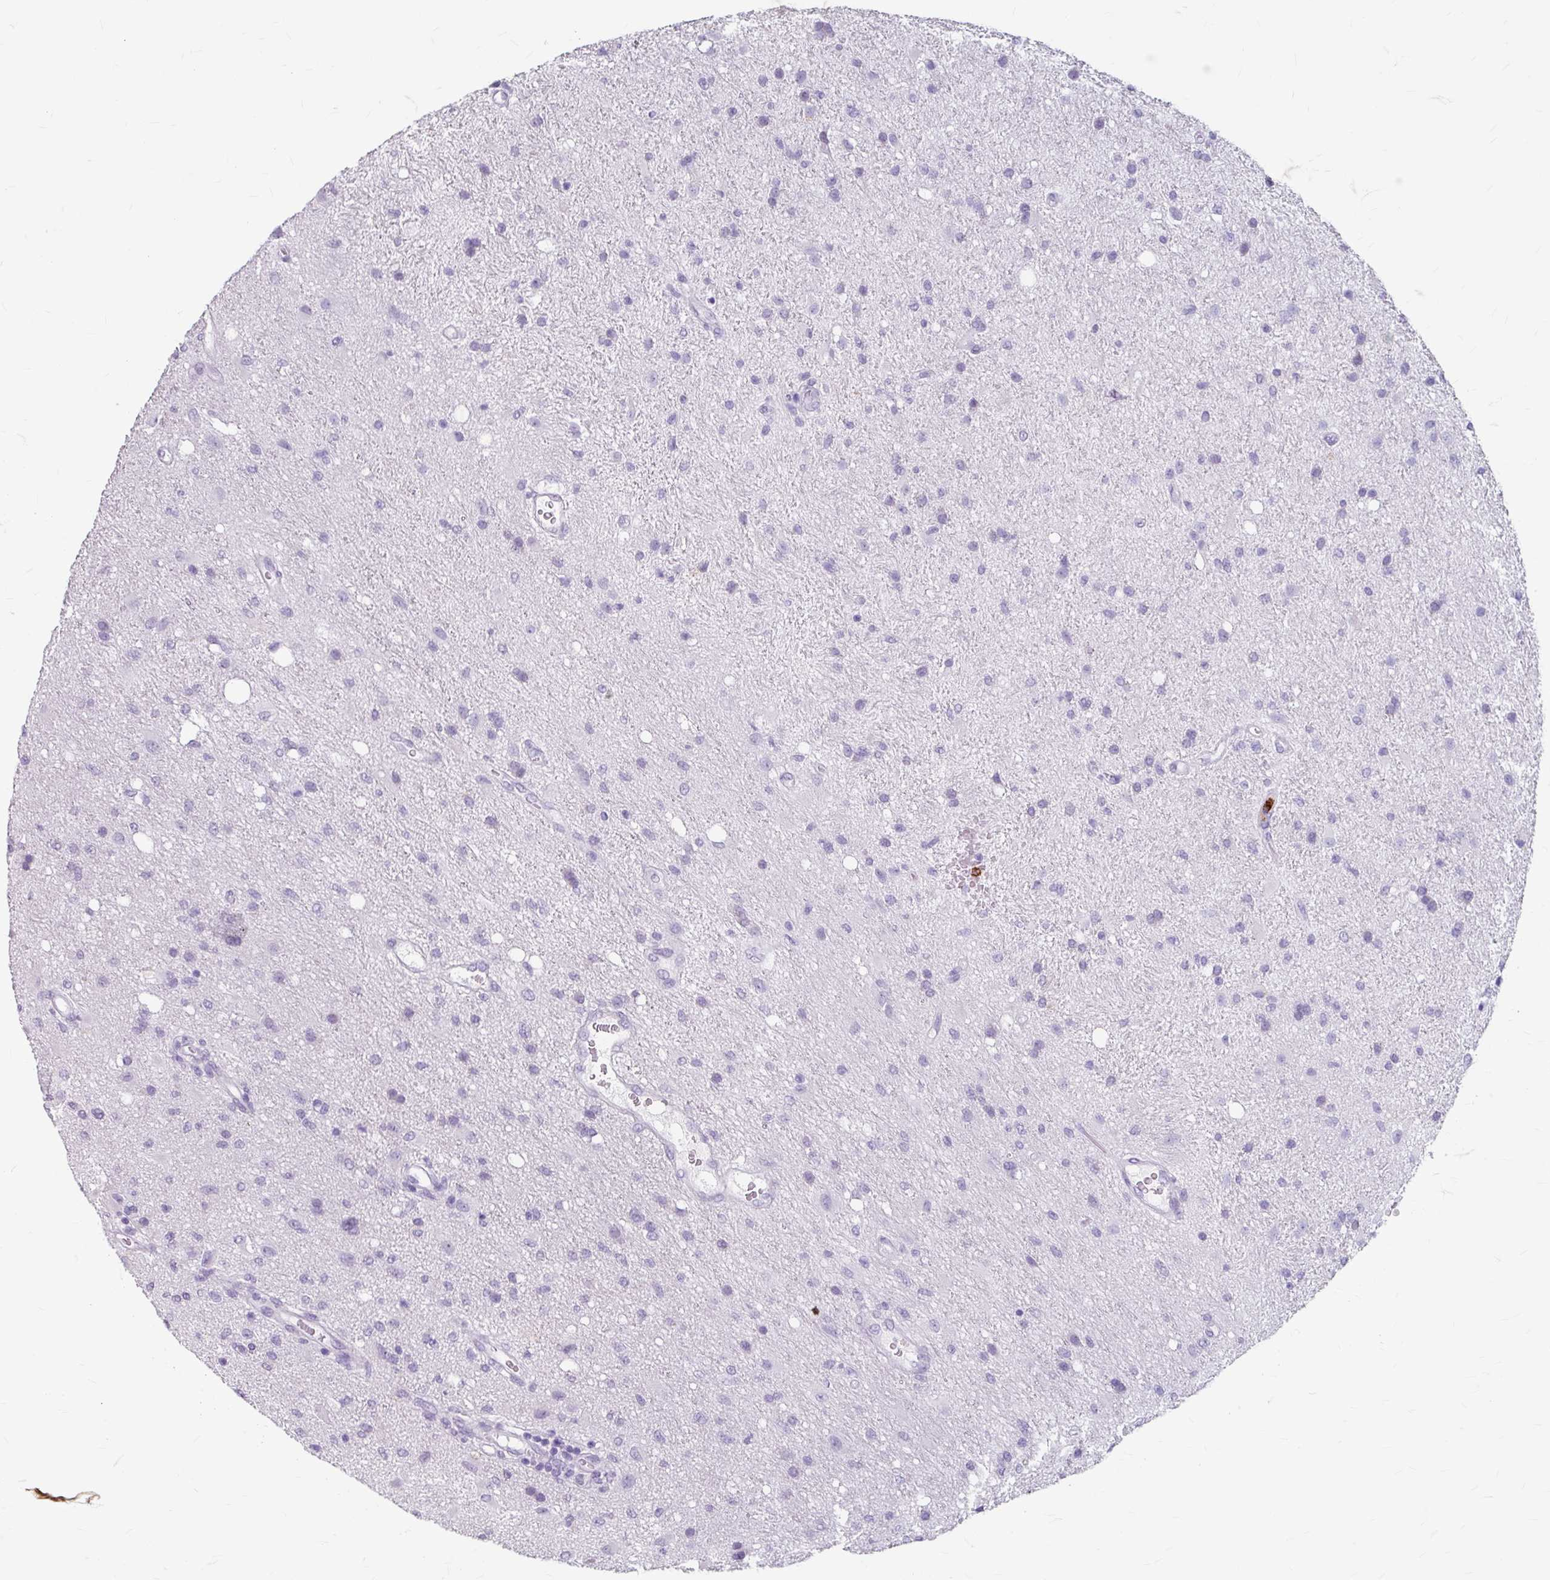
{"staining": {"intensity": "negative", "quantity": "none", "location": "none"}, "tissue": "glioma", "cell_type": "Tumor cells", "image_type": "cancer", "snomed": [{"axis": "morphology", "description": "Glioma, malignant, High grade"}, {"axis": "topography", "description": "Brain"}], "caption": "Micrograph shows no protein expression in tumor cells of malignant high-grade glioma tissue.", "gene": "ANKRD1", "patient": {"sex": "male", "age": 67}}